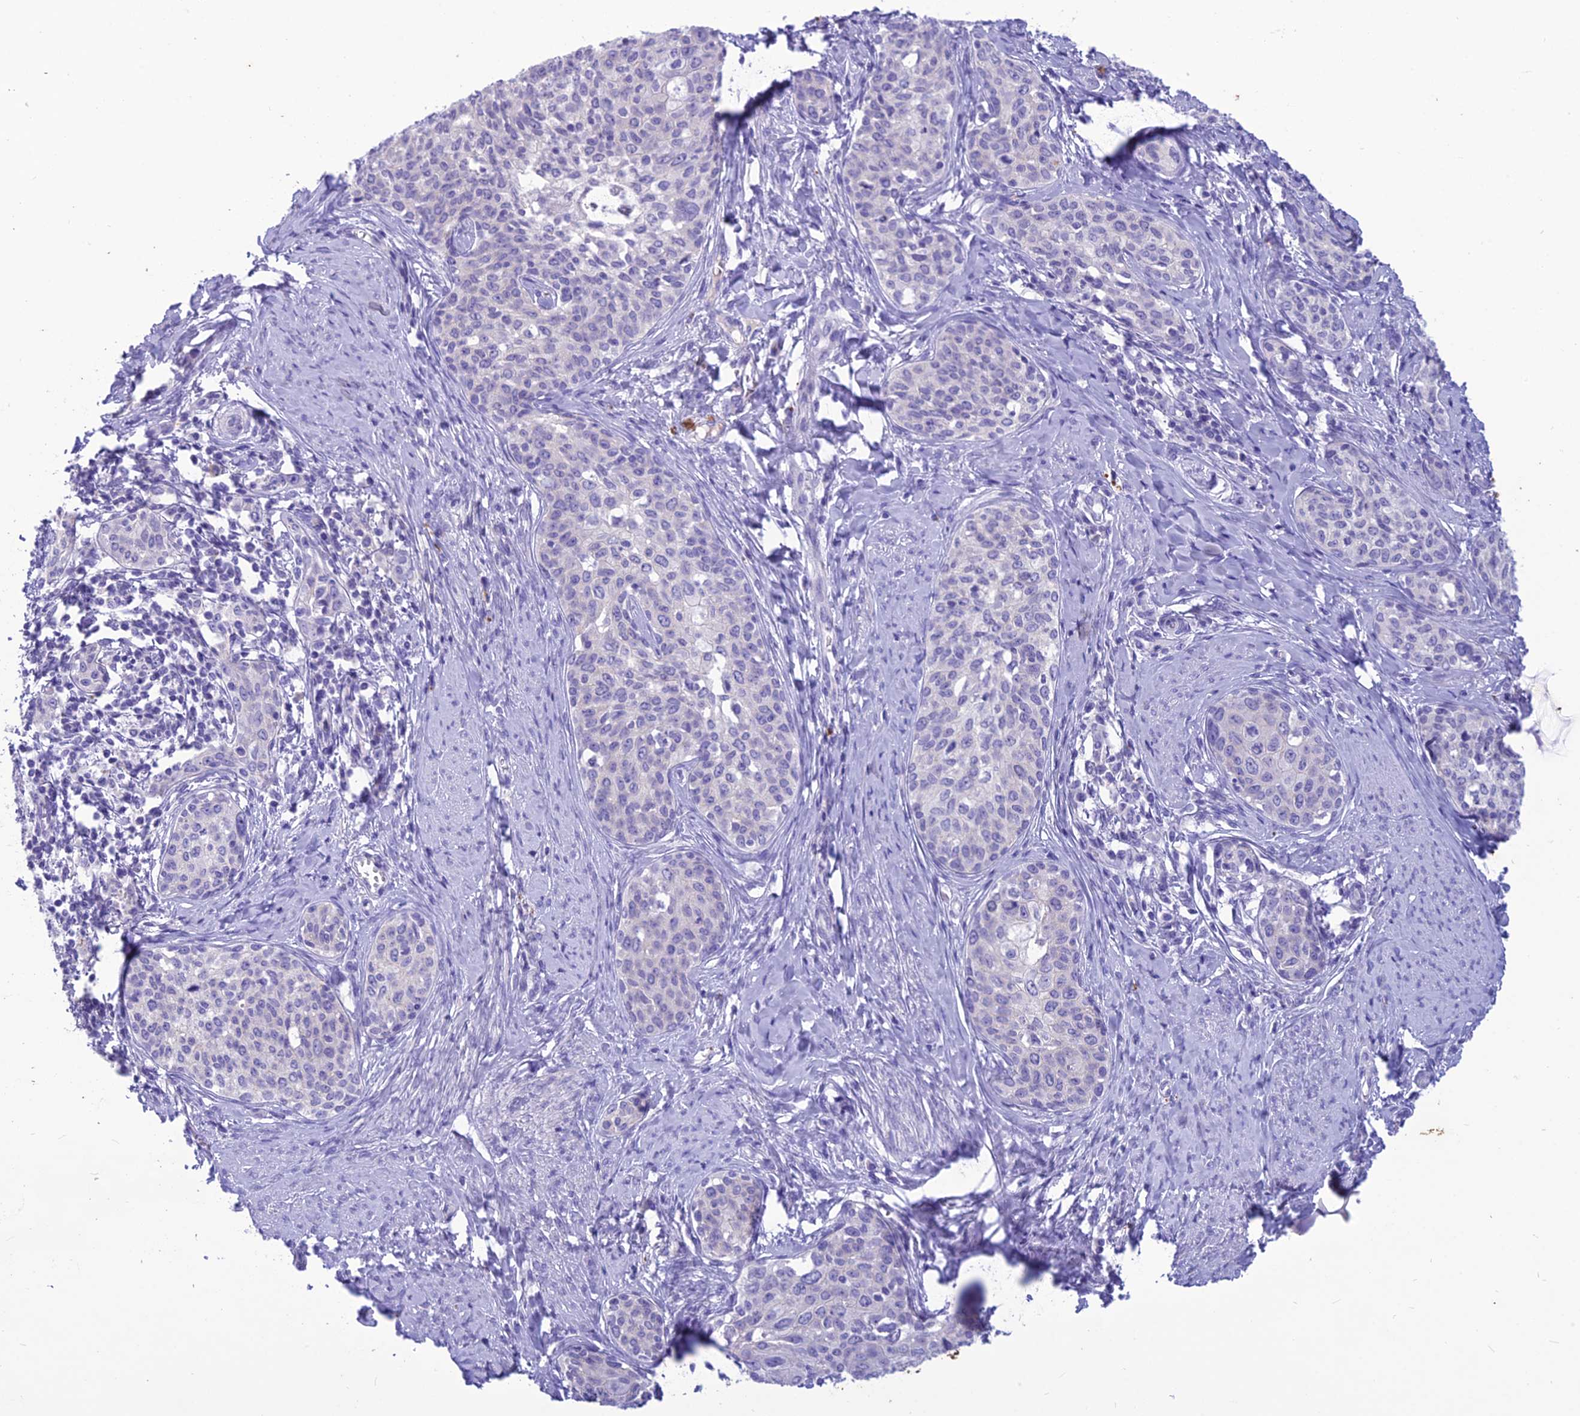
{"staining": {"intensity": "negative", "quantity": "none", "location": "none"}, "tissue": "cervical cancer", "cell_type": "Tumor cells", "image_type": "cancer", "snomed": [{"axis": "morphology", "description": "Squamous cell carcinoma, NOS"}, {"axis": "morphology", "description": "Adenocarcinoma, NOS"}, {"axis": "topography", "description": "Cervix"}], "caption": "This is an immunohistochemistry photomicrograph of cervical cancer (squamous cell carcinoma). There is no positivity in tumor cells.", "gene": "IFT172", "patient": {"sex": "female", "age": 52}}